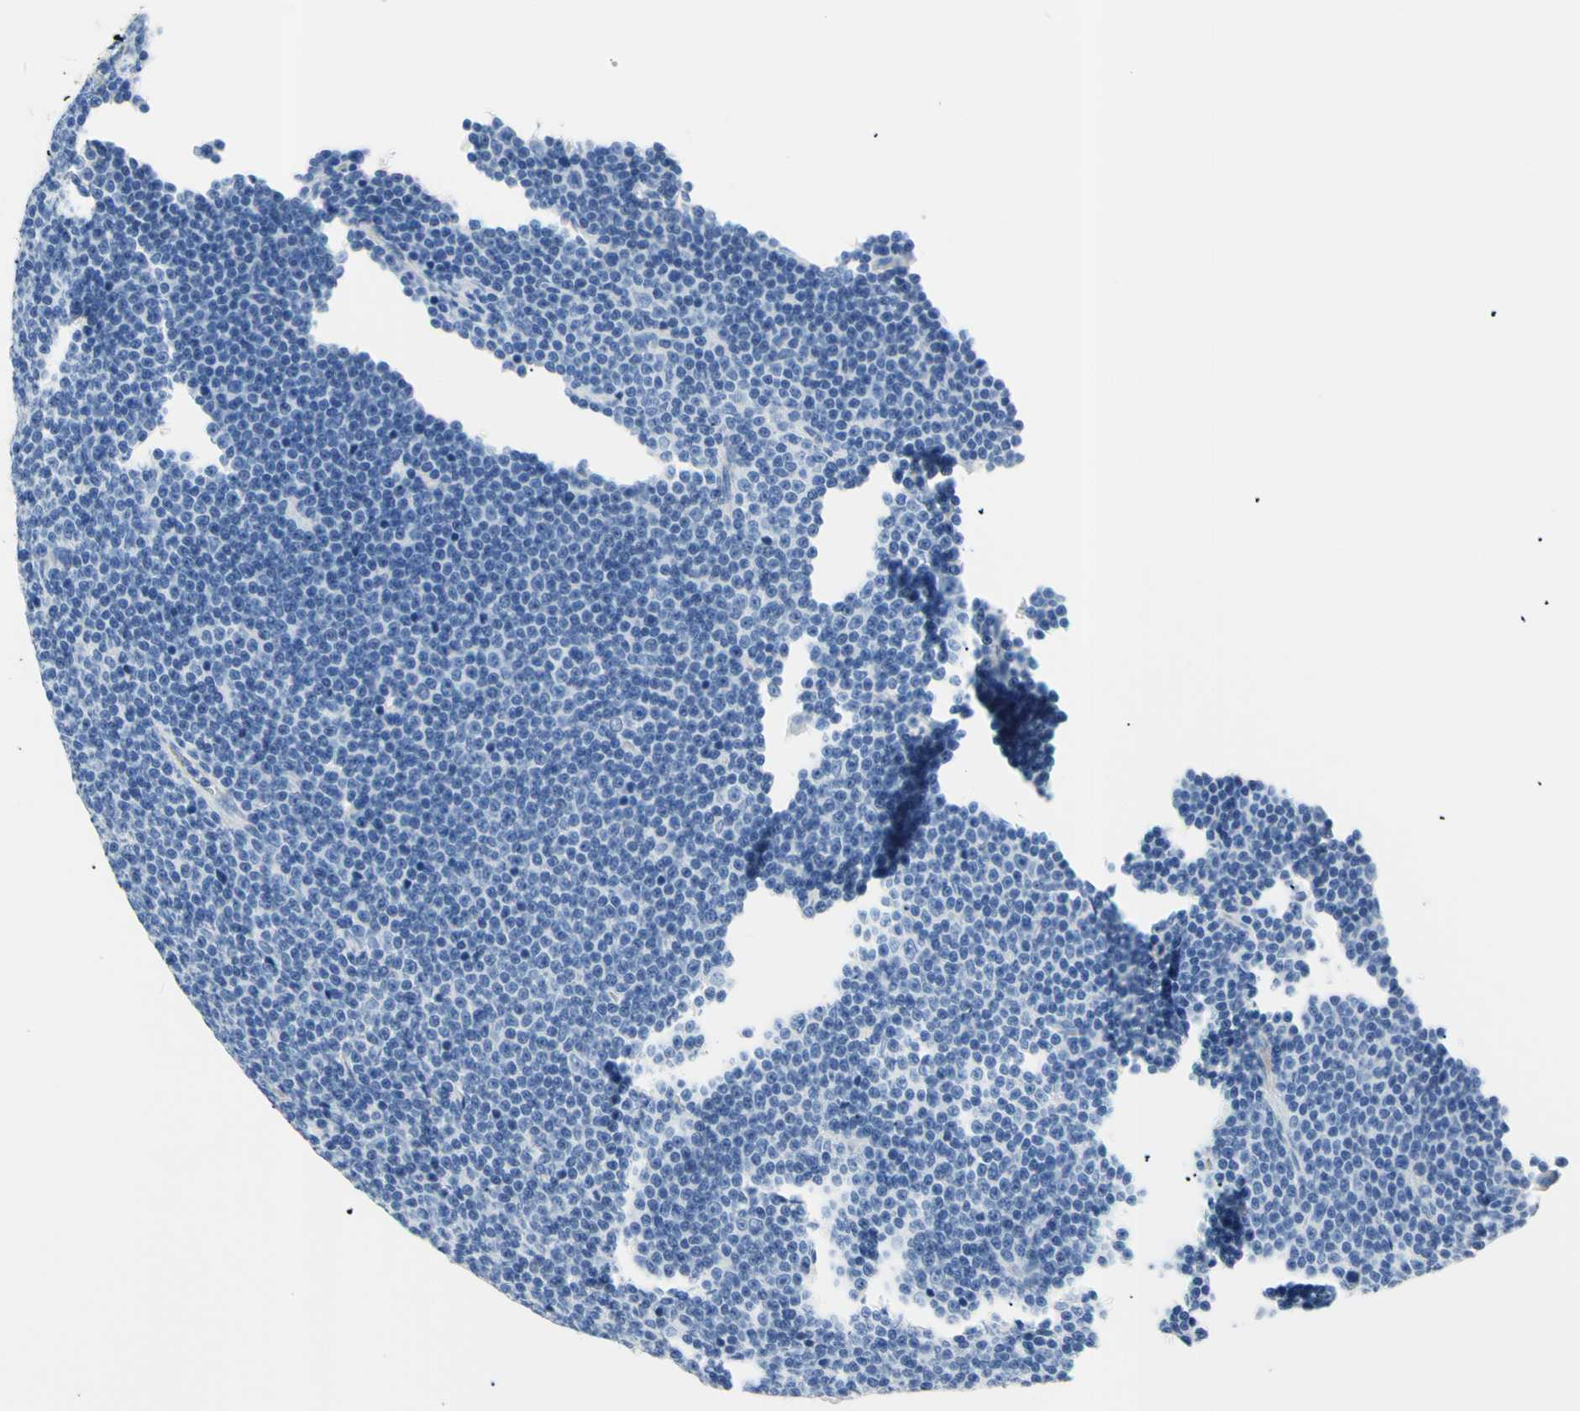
{"staining": {"intensity": "negative", "quantity": "none", "location": "none"}, "tissue": "lymphoma", "cell_type": "Tumor cells", "image_type": "cancer", "snomed": [{"axis": "morphology", "description": "Malignant lymphoma, non-Hodgkin's type, Low grade"}, {"axis": "topography", "description": "Lymph node"}], "caption": "Immunohistochemistry micrograph of lymphoma stained for a protein (brown), which exhibits no expression in tumor cells. Brightfield microscopy of IHC stained with DAB (3,3'-diaminobenzidine) (brown) and hematoxylin (blue), captured at high magnification.", "gene": "HPCA", "patient": {"sex": "female", "age": 67}}